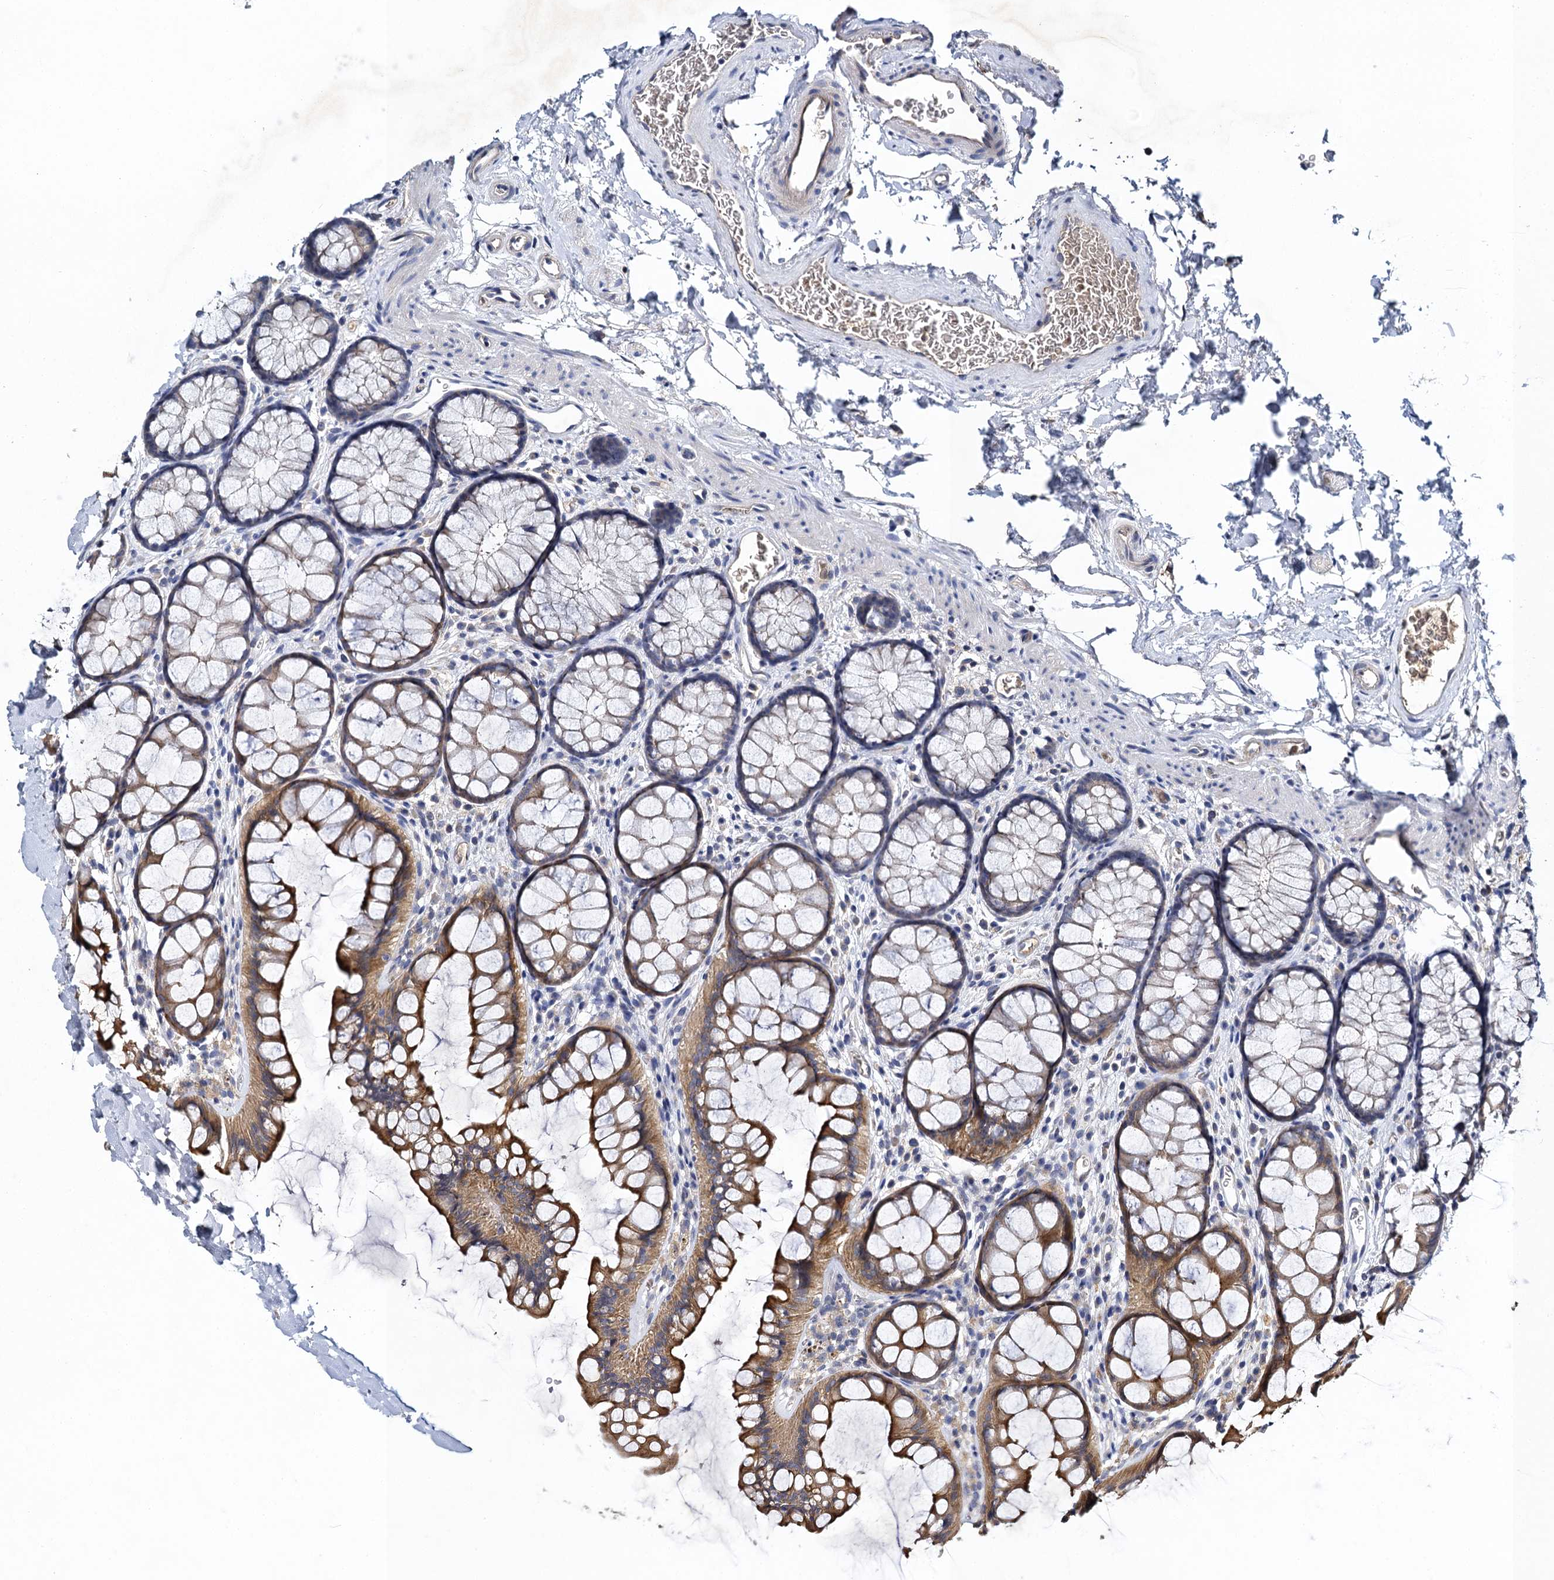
{"staining": {"intensity": "weak", "quantity": "25%-75%", "location": "cytoplasmic/membranous"}, "tissue": "colon", "cell_type": "Endothelial cells", "image_type": "normal", "snomed": [{"axis": "morphology", "description": "Normal tissue, NOS"}, {"axis": "topography", "description": "Colon"}], "caption": "Colon stained with DAB (3,3'-diaminobenzidine) IHC demonstrates low levels of weak cytoplasmic/membranous positivity in approximately 25%-75% of endothelial cells.", "gene": "SLC11A2", "patient": {"sex": "female", "age": 82}}